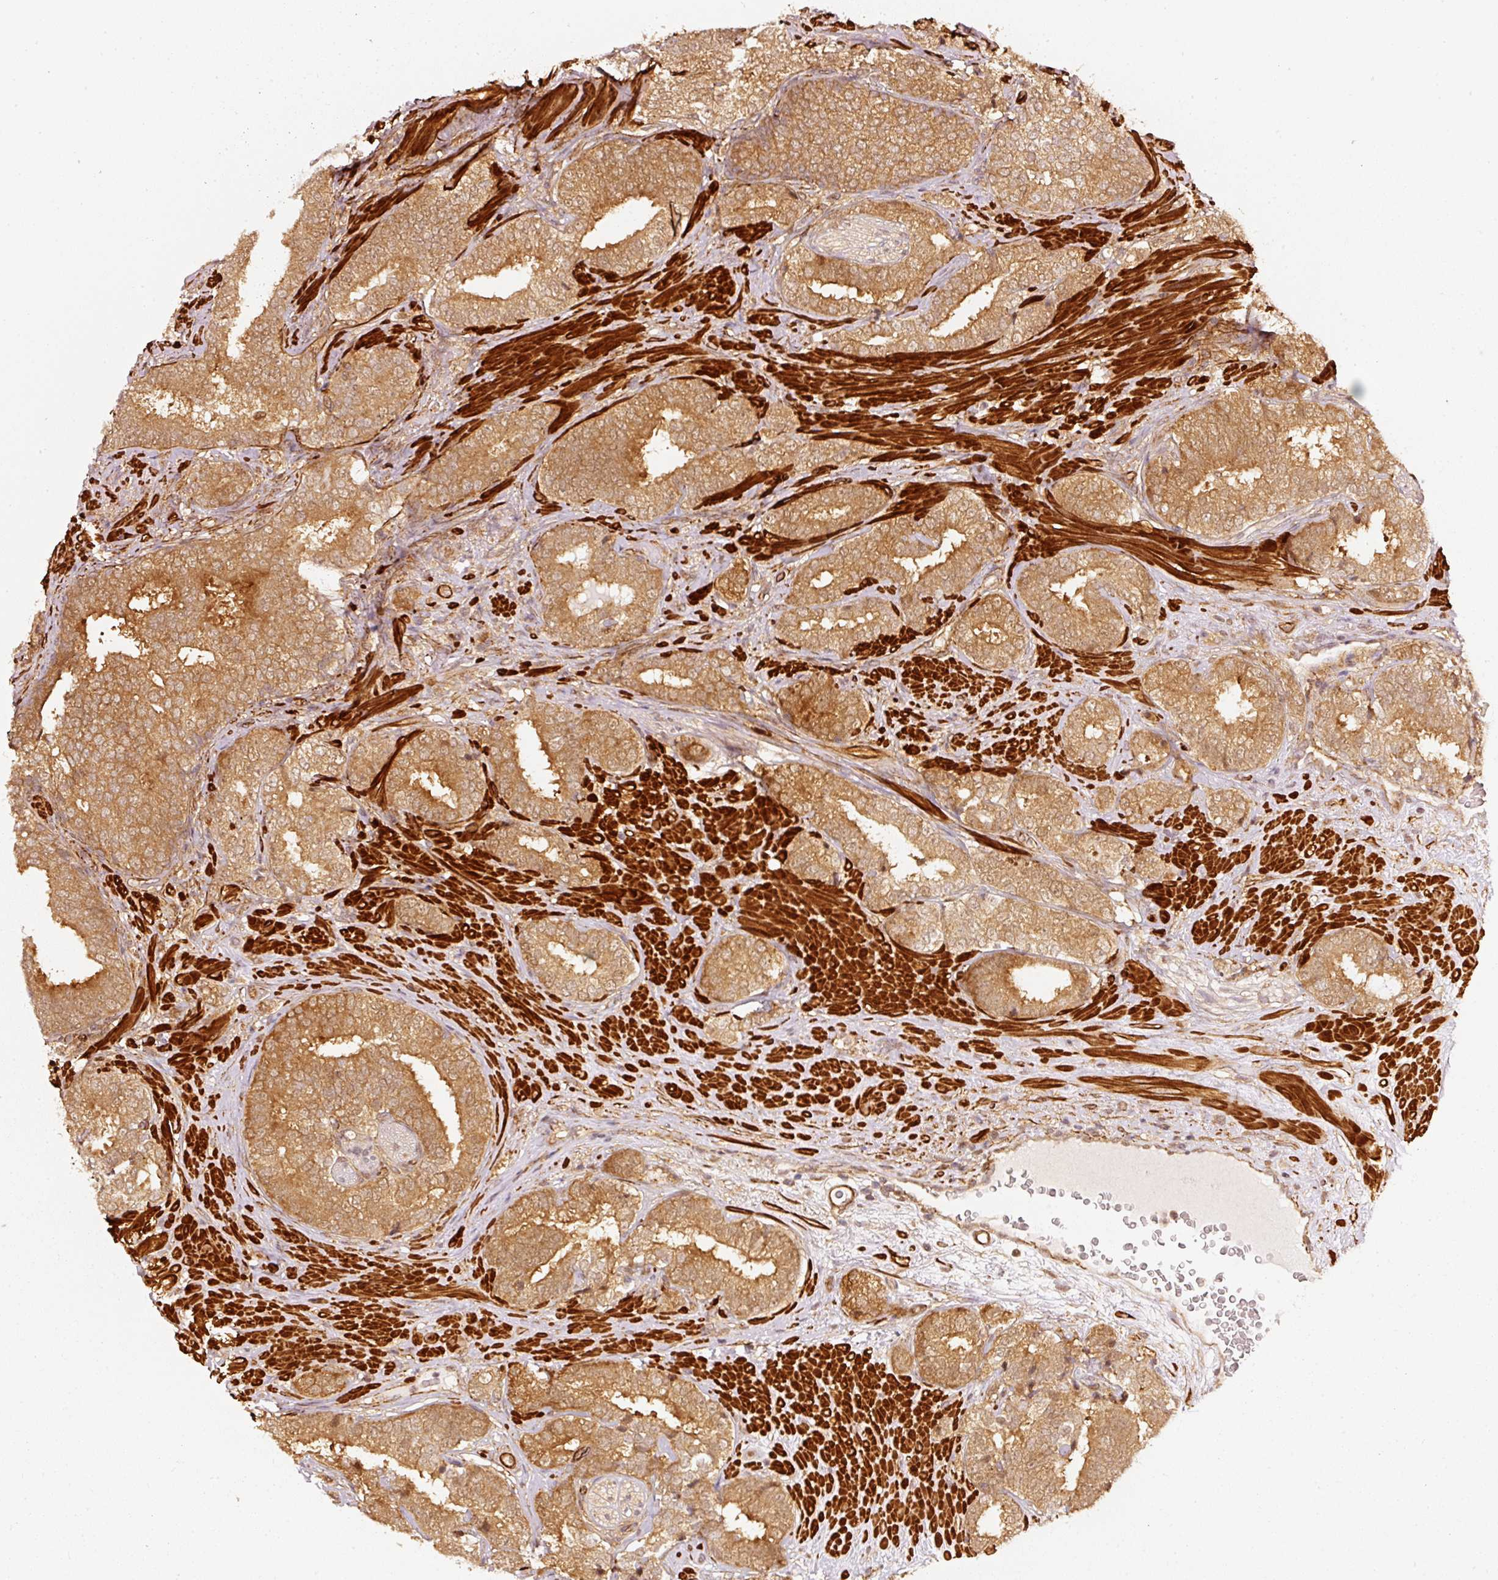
{"staining": {"intensity": "moderate", "quantity": ">75%", "location": "cytoplasmic/membranous,nuclear"}, "tissue": "prostate cancer", "cell_type": "Tumor cells", "image_type": "cancer", "snomed": [{"axis": "morphology", "description": "Adenocarcinoma, High grade"}, {"axis": "topography", "description": "Prostate"}], "caption": "A histopathology image of human prostate adenocarcinoma (high-grade) stained for a protein displays moderate cytoplasmic/membranous and nuclear brown staining in tumor cells.", "gene": "PSMD1", "patient": {"sex": "male", "age": 72}}